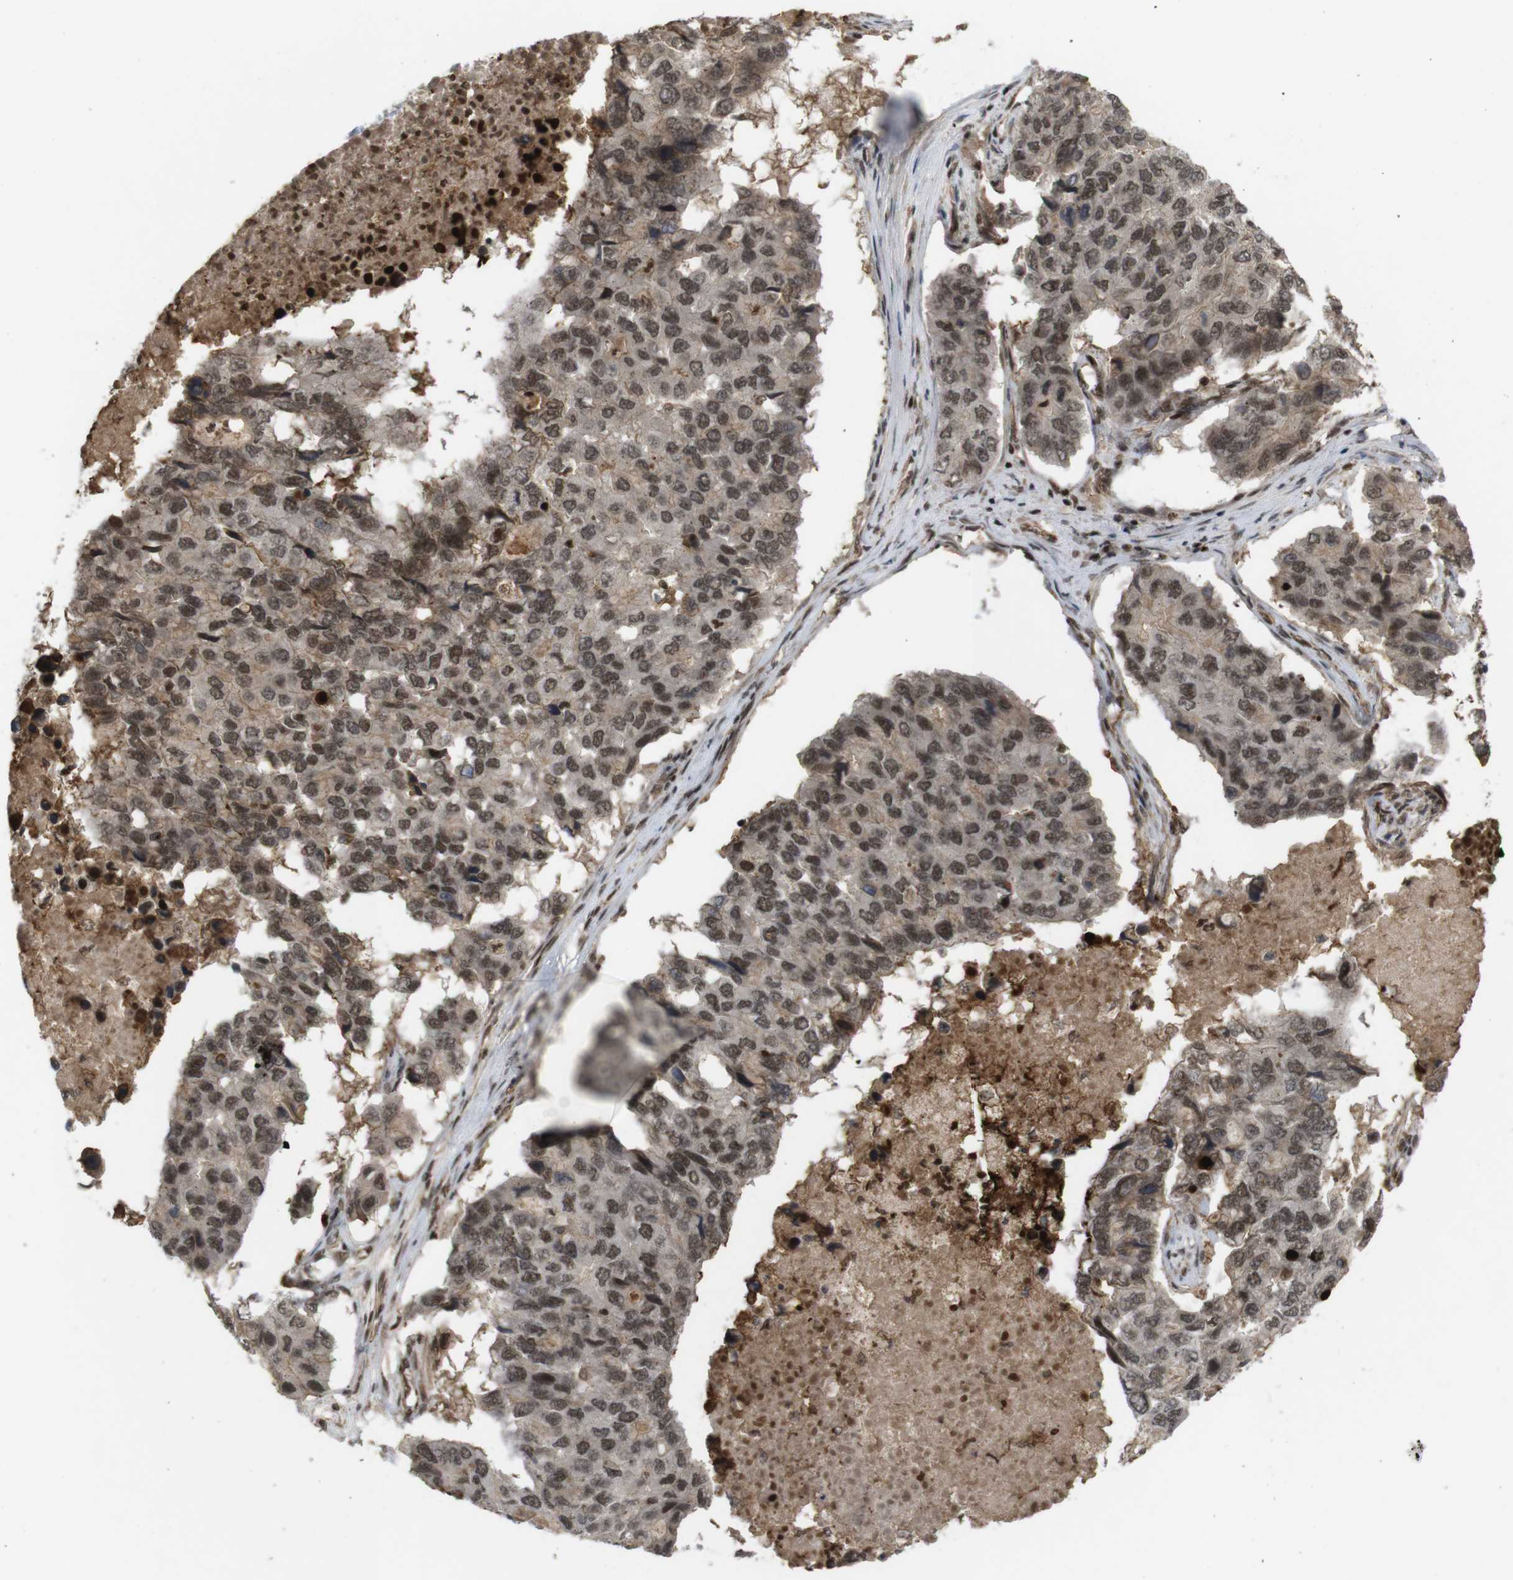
{"staining": {"intensity": "moderate", "quantity": ">75%", "location": "cytoplasmic/membranous,nuclear"}, "tissue": "pancreatic cancer", "cell_type": "Tumor cells", "image_type": "cancer", "snomed": [{"axis": "morphology", "description": "Adenocarcinoma, NOS"}, {"axis": "topography", "description": "Pancreas"}], "caption": "A brown stain labels moderate cytoplasmic/membranous and nuclear positivity of a protein in pancreatic cancer (adenocarcinoma) tumor cells. The protein is stained brown, and the nuclei are stained in blue (DAB IHC with brightfield microscopy, high magnification).", "gene": "SP2", "patient": {"sex": "male", "age": 50}}